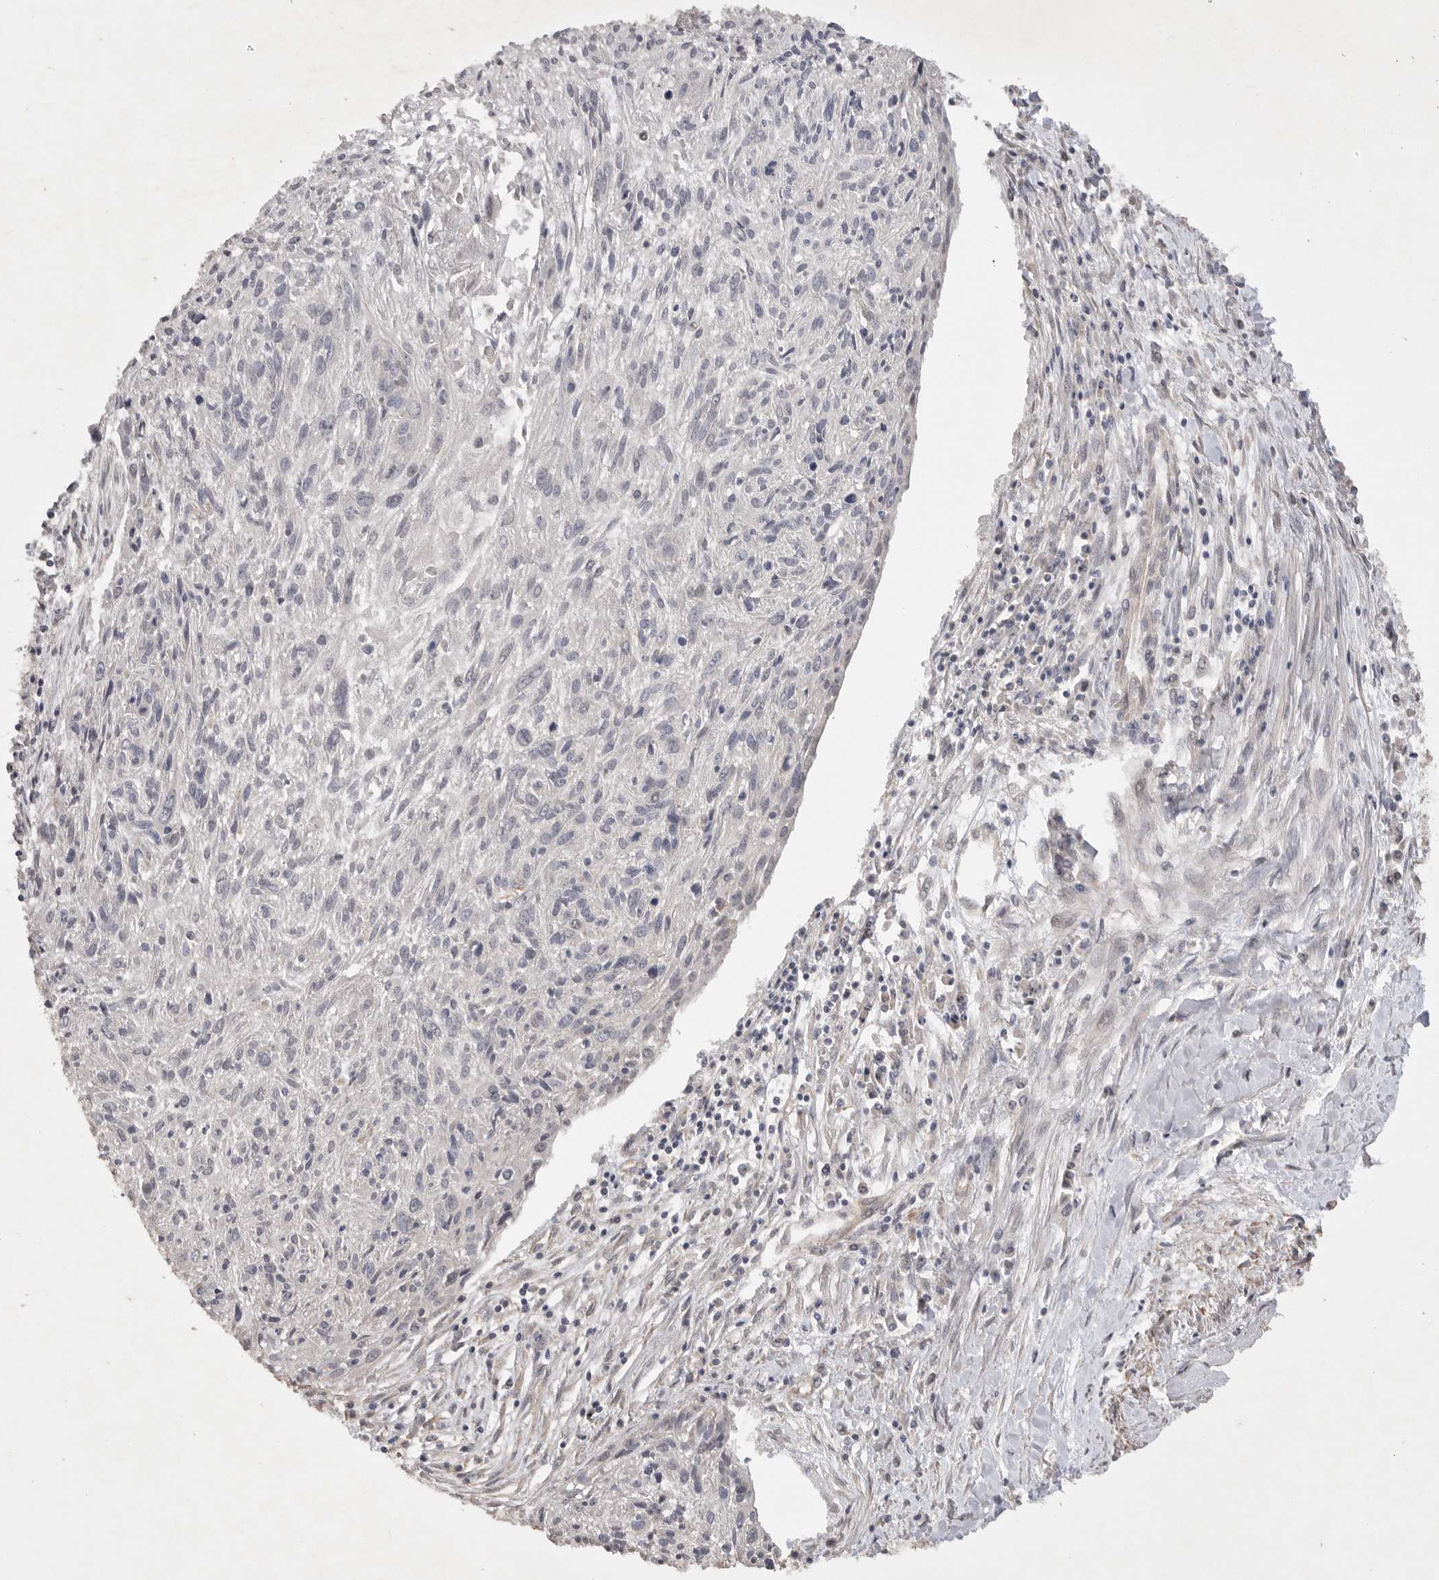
{"staining": {"intensity": "negative", "quantity": "none", "location": "none"}, "tissue": "cervical cancer", "cell_type": "Tumor cells", "image_type": "cancer", "snomed": [{"axis": "morphology", "description": "Squamous cell carcinoma, NOS"}, {"axis": "topography", "description": "Cervix"}], "caption": "IHC of cervical cancer (squamous cell carcinoma) reveals no positivity in tumor cells. (DAB (3,3'-diaminobenzidine) IHC visualized using brightfield microscopy, high magnification).", "gene": "EDEM3", "patient": {"sex": "female", "age": 51}}